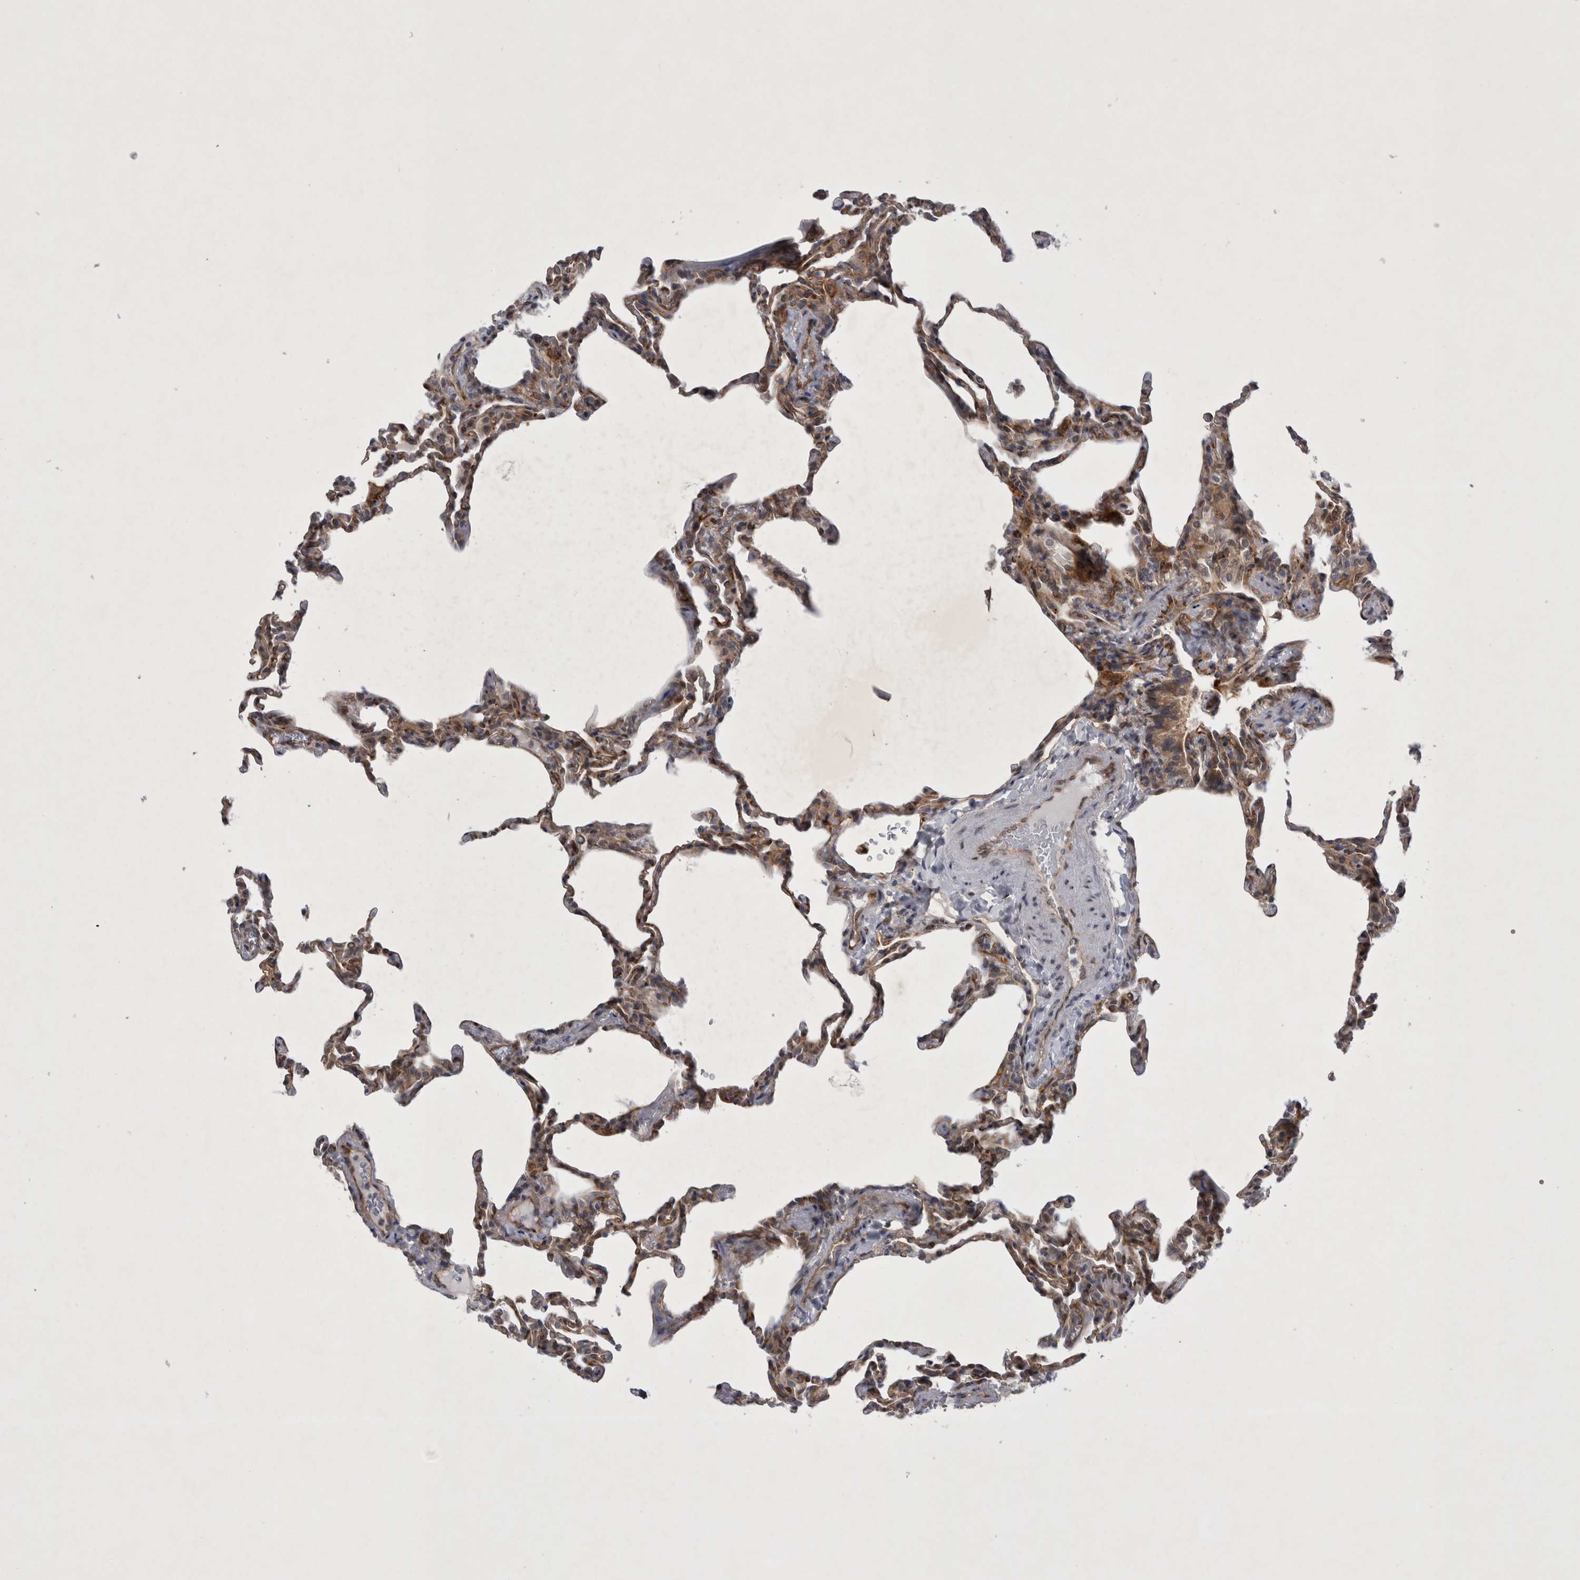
{"staining": {"intensity": "weak", "quantity": ">75%", "location": "cytoplasmic/membranous"}, "tissue": "lung", "cell_type": "Alveolar cells", "image_type": "normal", "snomed": [{"axis": "morphology", "description": "Normal tissue, NOS"}, {"axis": "topography", "description": "Lung"}], "caption": "Human lung stained with a brown dye reveals weak cytoplasmic/membranous positive staining in approximately >75% of alveolar cells.", "gene": "PARP11", "patient": {"sex": "male", "age": 20}}